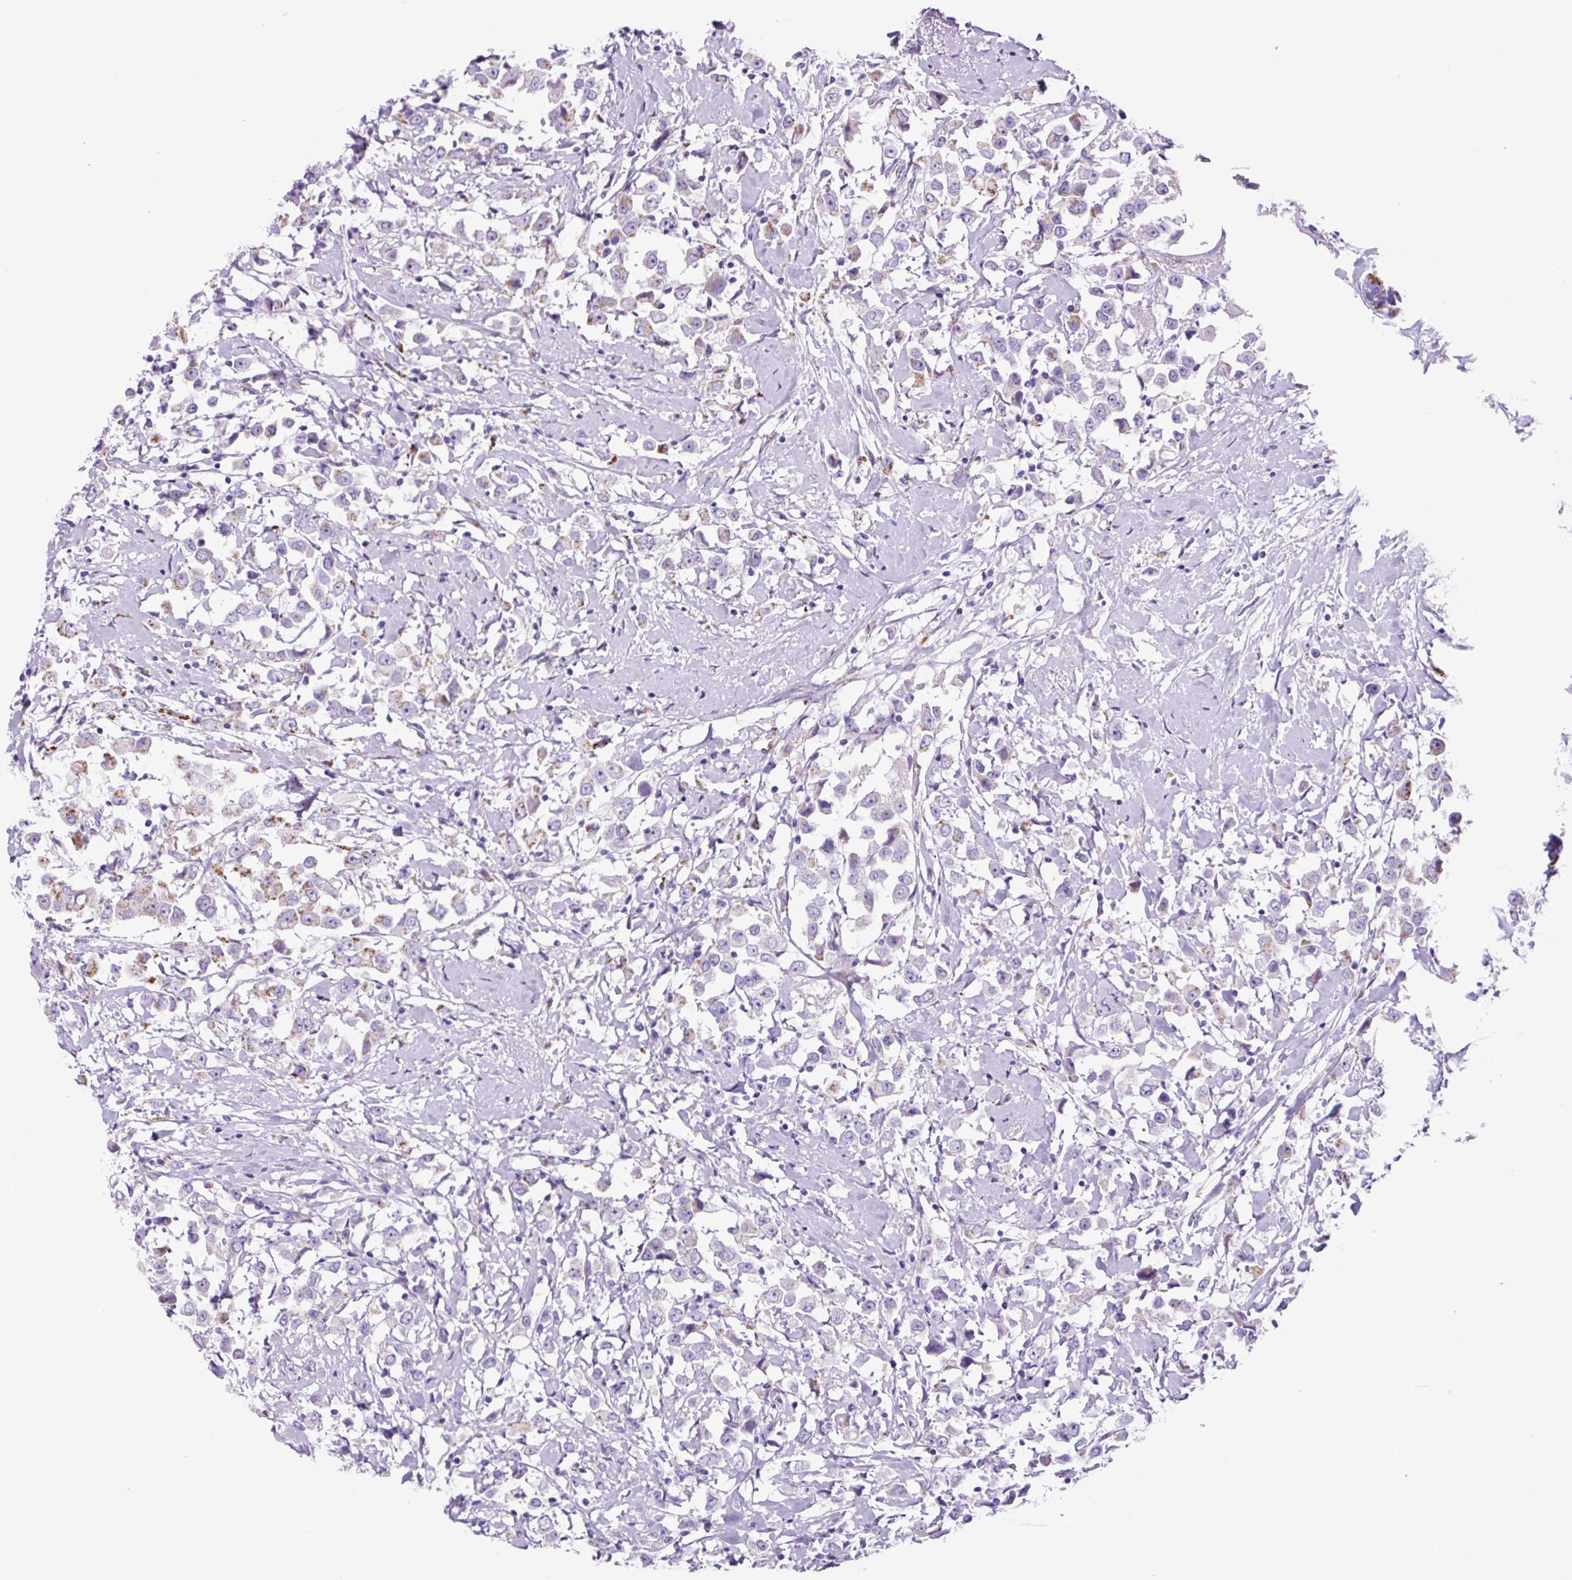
{"staining": {"intensity": "negative", "quantity": "none", "location": "none"}, "tissue": "breast cancer", "cell_type": "Tumor cells", "image_type": "cancer", "snomed": [{"axis": "morphology", "description": "Duct carcinoma"}, {"axis": "topography", "description": "Breast"}], "caption": "Micrograph shows no significant protein staining in tumor cells of breast cancer.", "gene": "LCN10", "patient": {"sex": "female", "age": 61}}